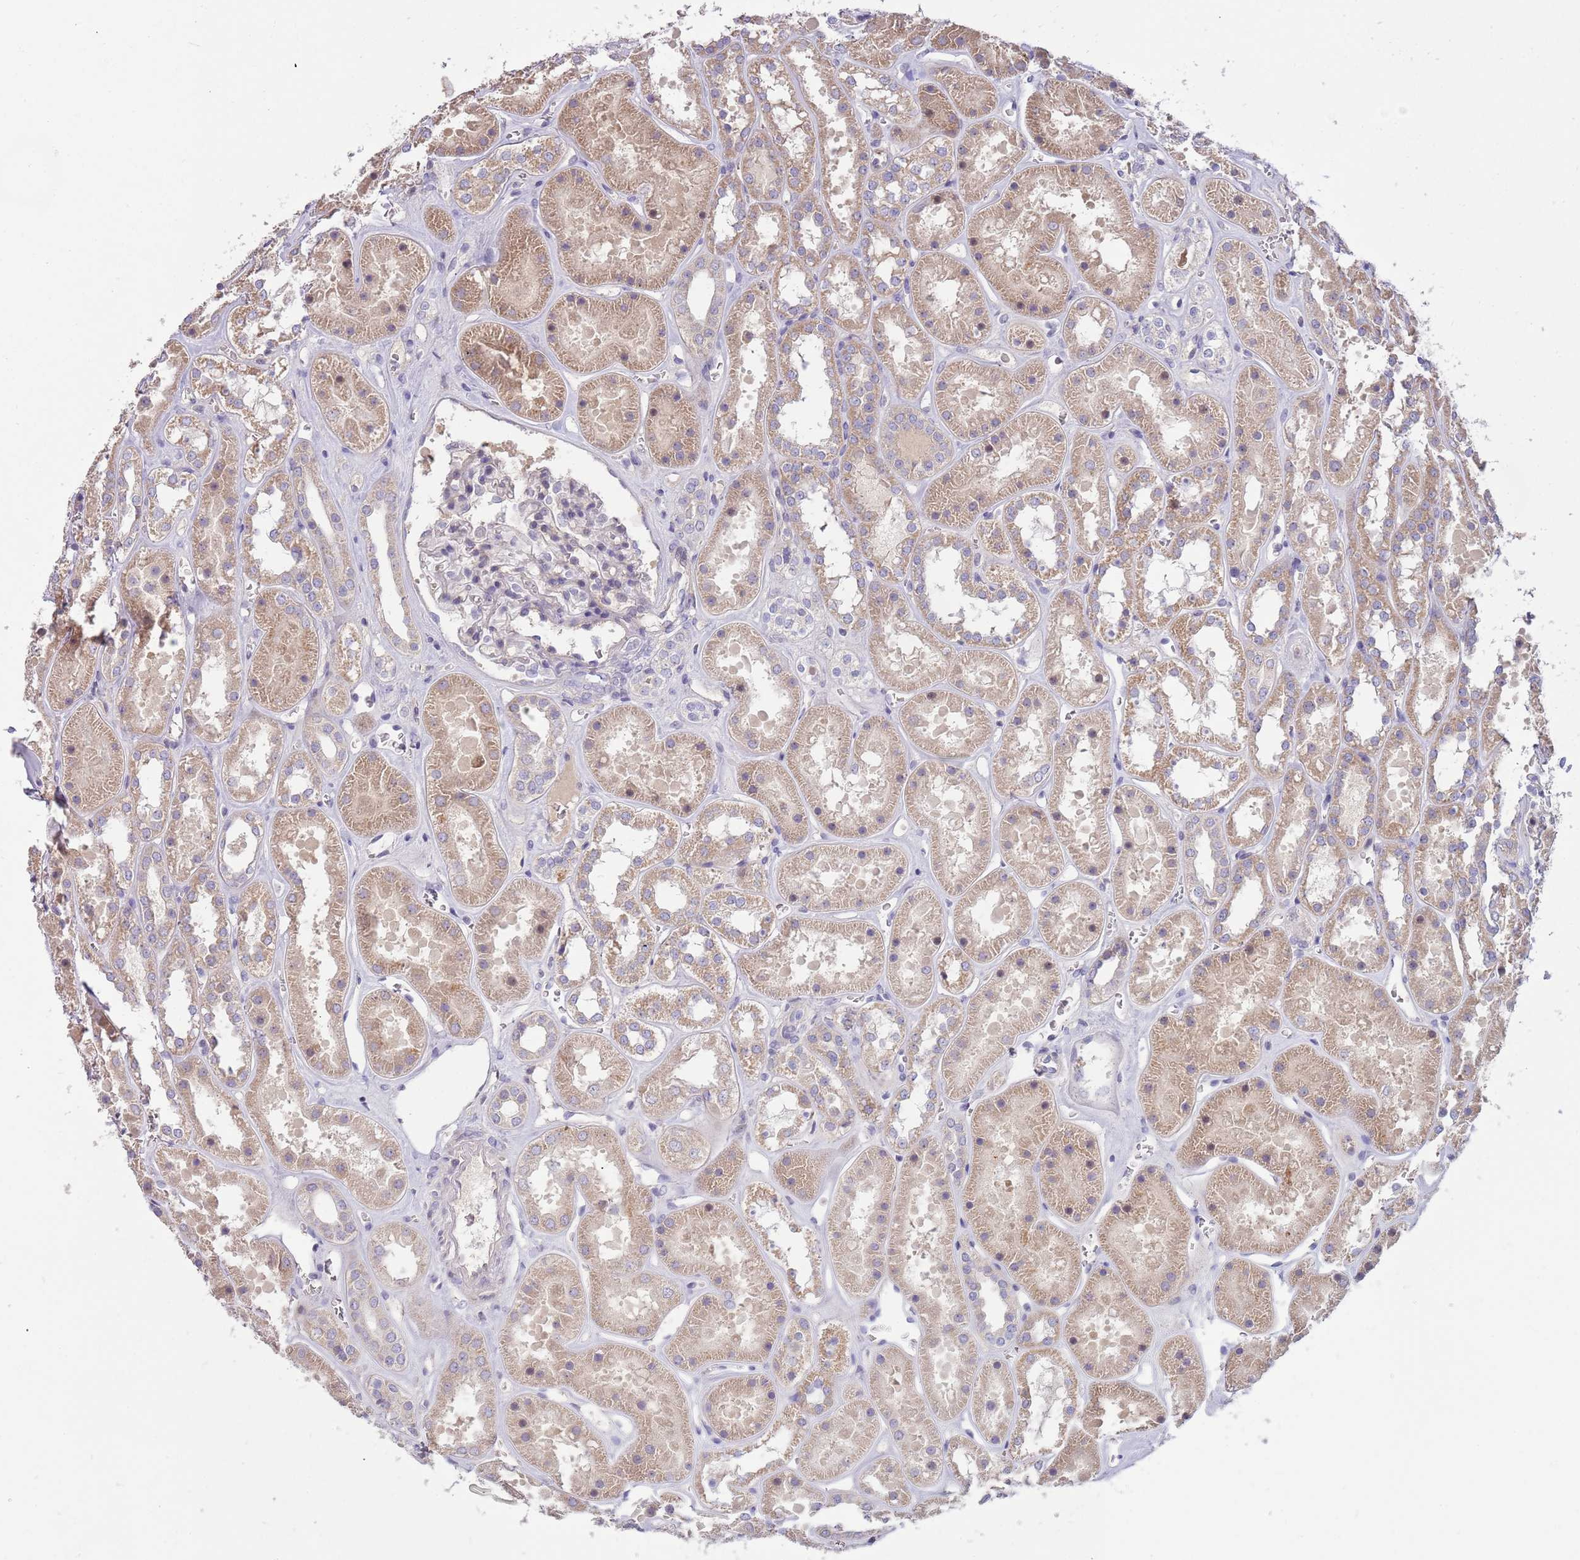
{"staining": {"intensity": "negative", "quantity": "none", "location": "none"}, "tissue": "kidney", "cell_type": "Cells in glomeruli", "image_type": "normal", "snomed": [{"axis": "morphology", "description": "Normal tissue, NOS"}, {"axis": "topography", "description": "Kidney"}], "caption": "A histopathology image of human kidney is negative for staining in cells in glomeruli. (DAB (3,3'-diaminobenzidine) IHC with hematoxylin counter stain).", "gene": "CABYR", "patient": {"sex": "female", "age": 41}}